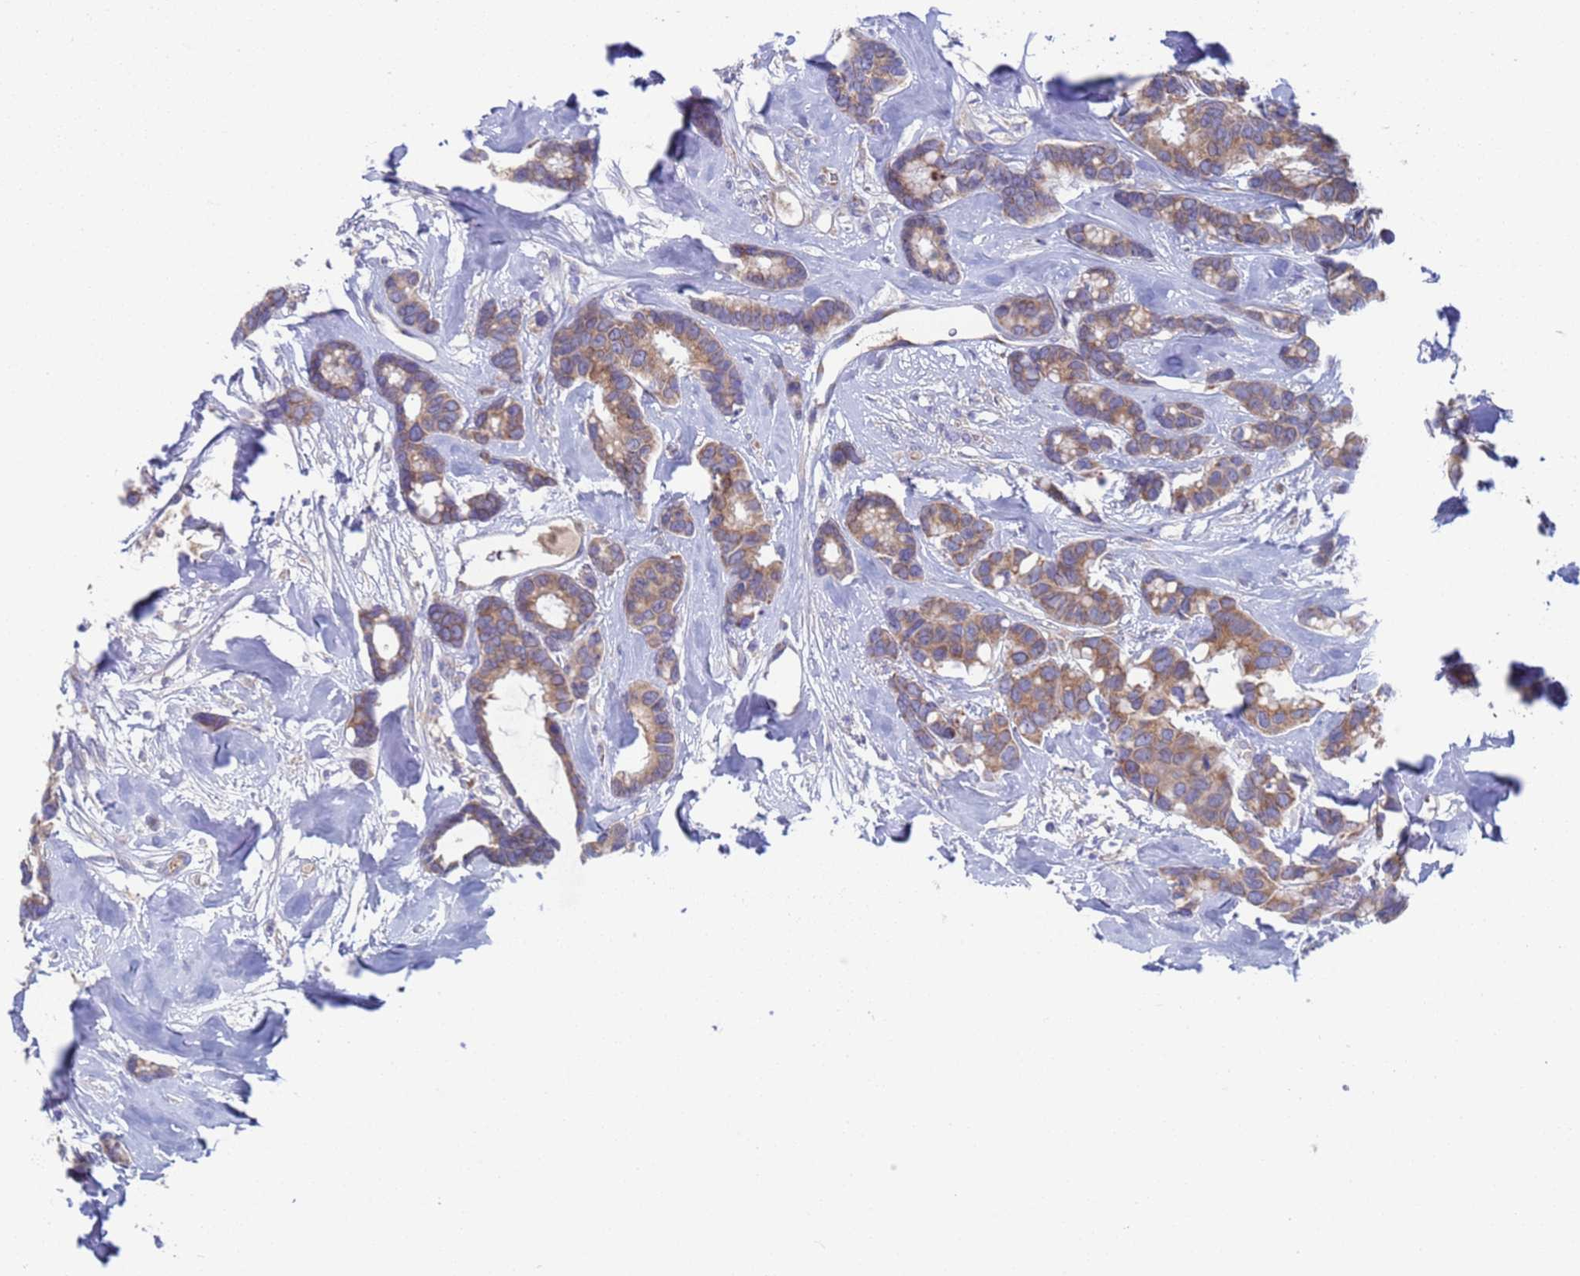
{"staining": {"intensity": "moderate", "quantity": ">75%", "location": "cytoplasmic/membranous"}, "tissue": "breast cancer", "cell_type": "Tumor cells", "image_type": "cancer", "snomed": [{"axis": "morphology", "description": "Duct carcinoma"}, {"axis": "topography", "description": "Breast"}], "caption": "Immunohistochemistry (DAB (3,3'-diaminobenzidine)) staining of breast cancer (invasive ductal carcinoma) displays moderate cytoplasmic/membranous protein staining in about >75% of tumor cells.", "gene": "PET117", "patient": {"sex": "female", "age": 87}}